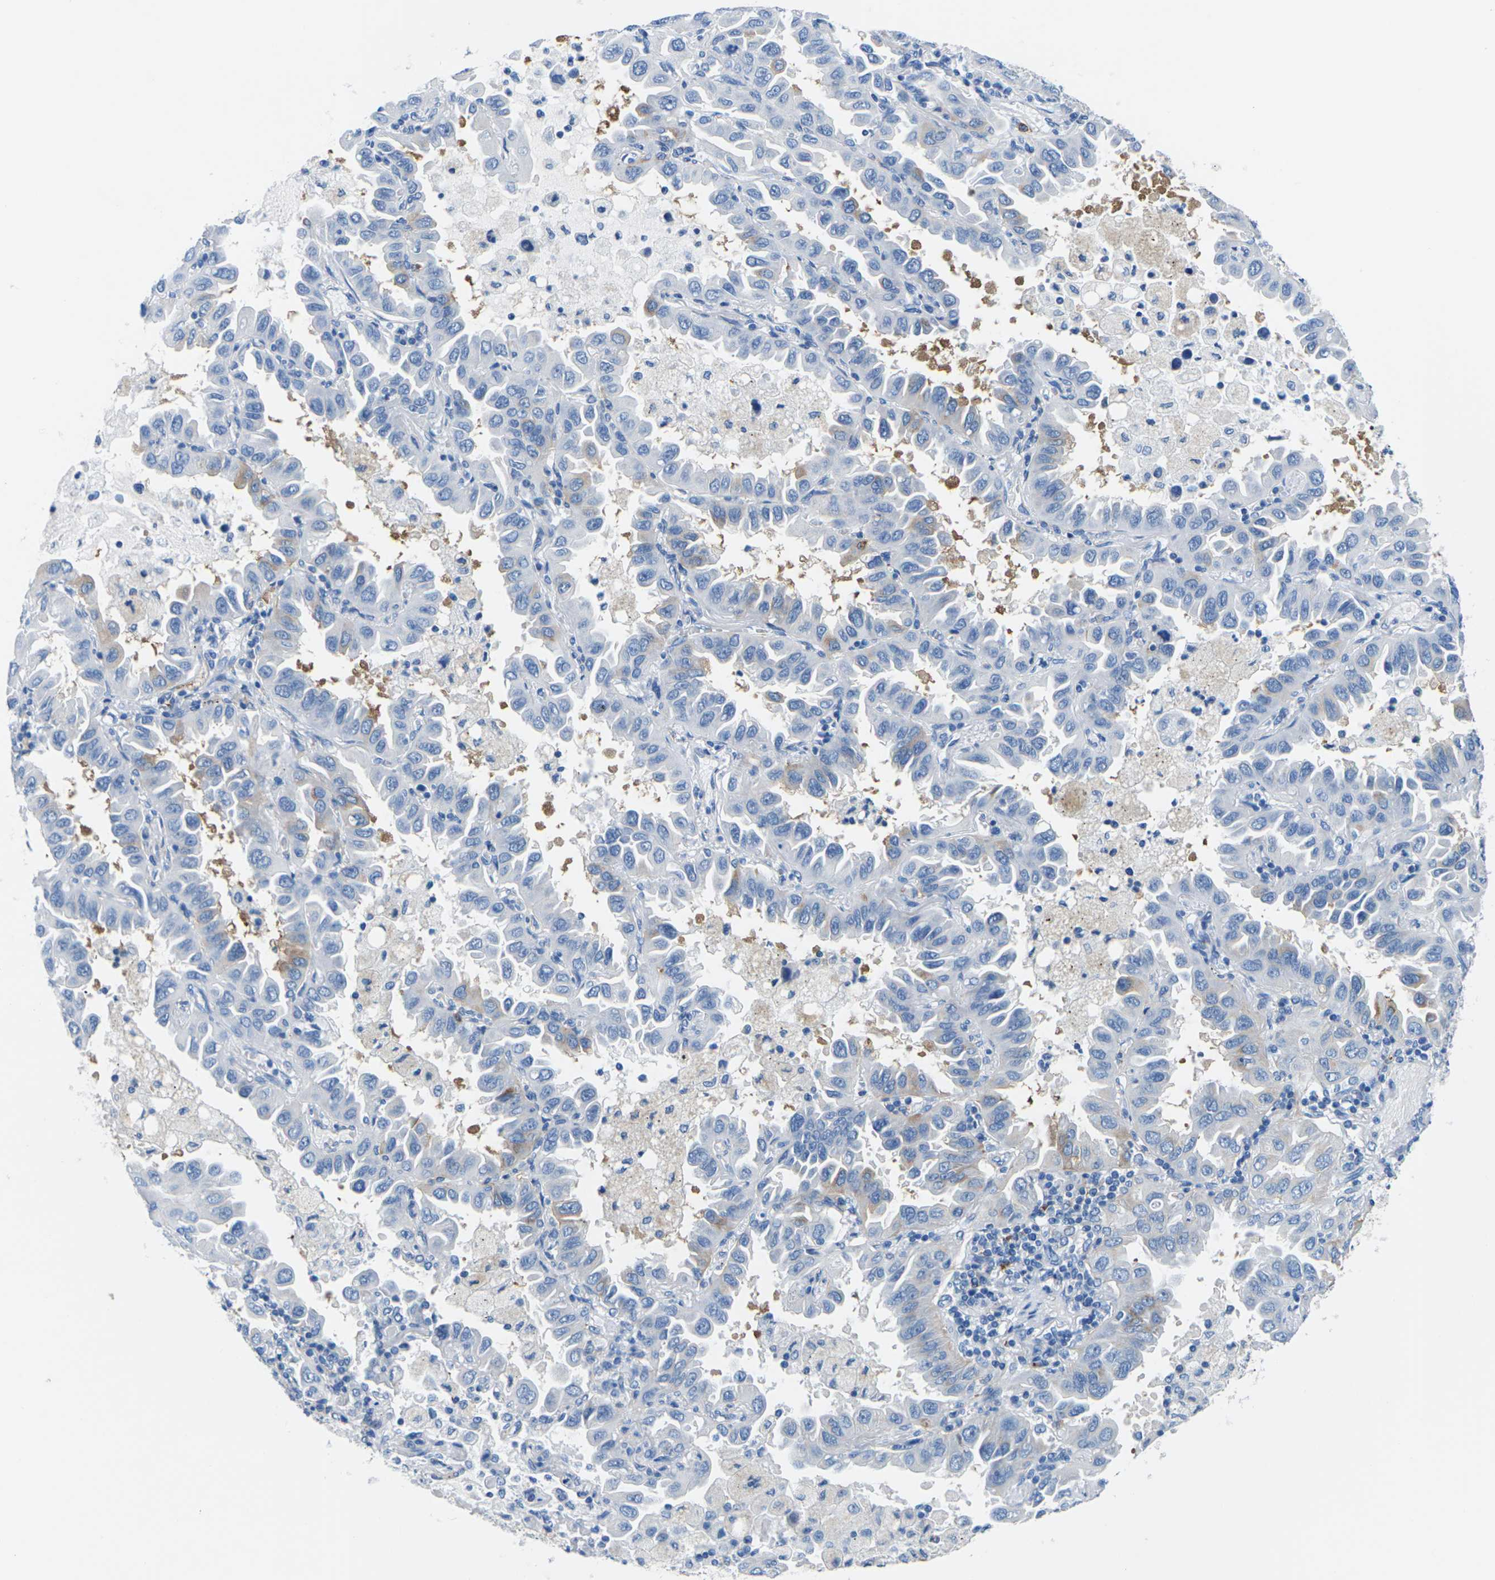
{"staining": {"intensity": "negative", "quantity": "none", "location": "none"}, "tissue": "lung cancer", "cell_type": "Tumor cells", "image_type": "cancer", "snomed": [{"axis": "morphology", "description": "Adenocarcinoma, NOS"}, {"axis": "topography", "description": "Lung"}], "caption": "DAB (3,3'-diaminobenzidine) immunohistochemical staining of human lung cancer demonstrates no significant expression in tumor cells.", "gene": "SYNGR2", "patient": {"sex": "male", "age": 64}}